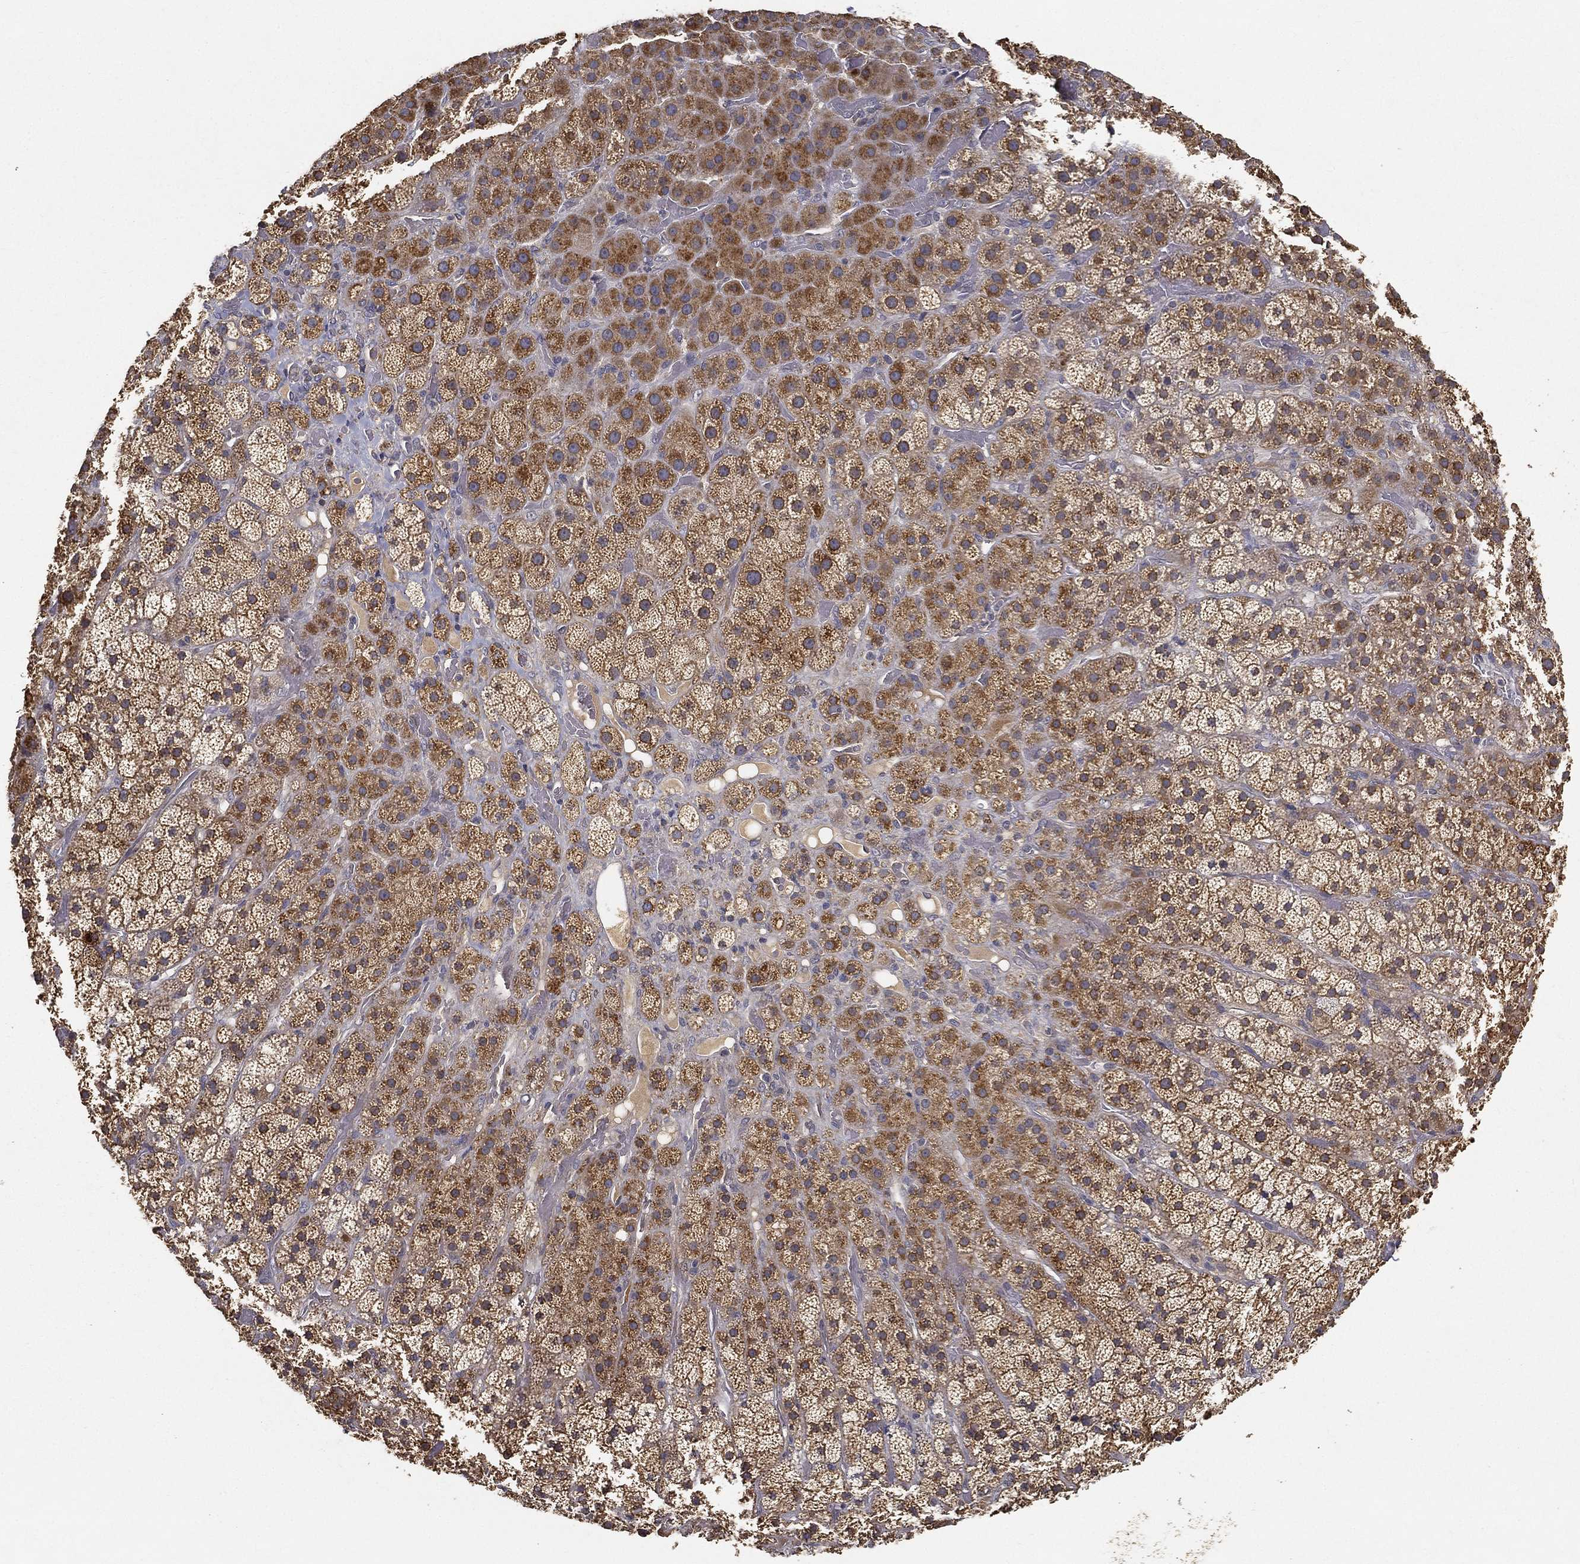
{"staining": {"intensity": "moderate", "quantity": ">75%", "location": "cytoplasmic/membranous"}, "tissue": "adrenal gland", "cell_type": "Glandular cells", "image_type": "normal", "snomed": [{"axis": "morphology", "description": "Normal tissue, NOS"}, {"axis": "topography", "description": "Adrenal gland"}], "caption": "Immunohistochemistry staining of benign adrenal gland, which displays medium levels of moderate cytoplasmic/membranous expression in about >75% of glandular cells indicating moderate cytoplasmic/membranous protein staining. The staining was performed using DAB (brown) for protein detection and nuclei were counterstained in hematoxylin (blue).", "gene": "MT", "patient": {"sex": "male", "age": 57}}